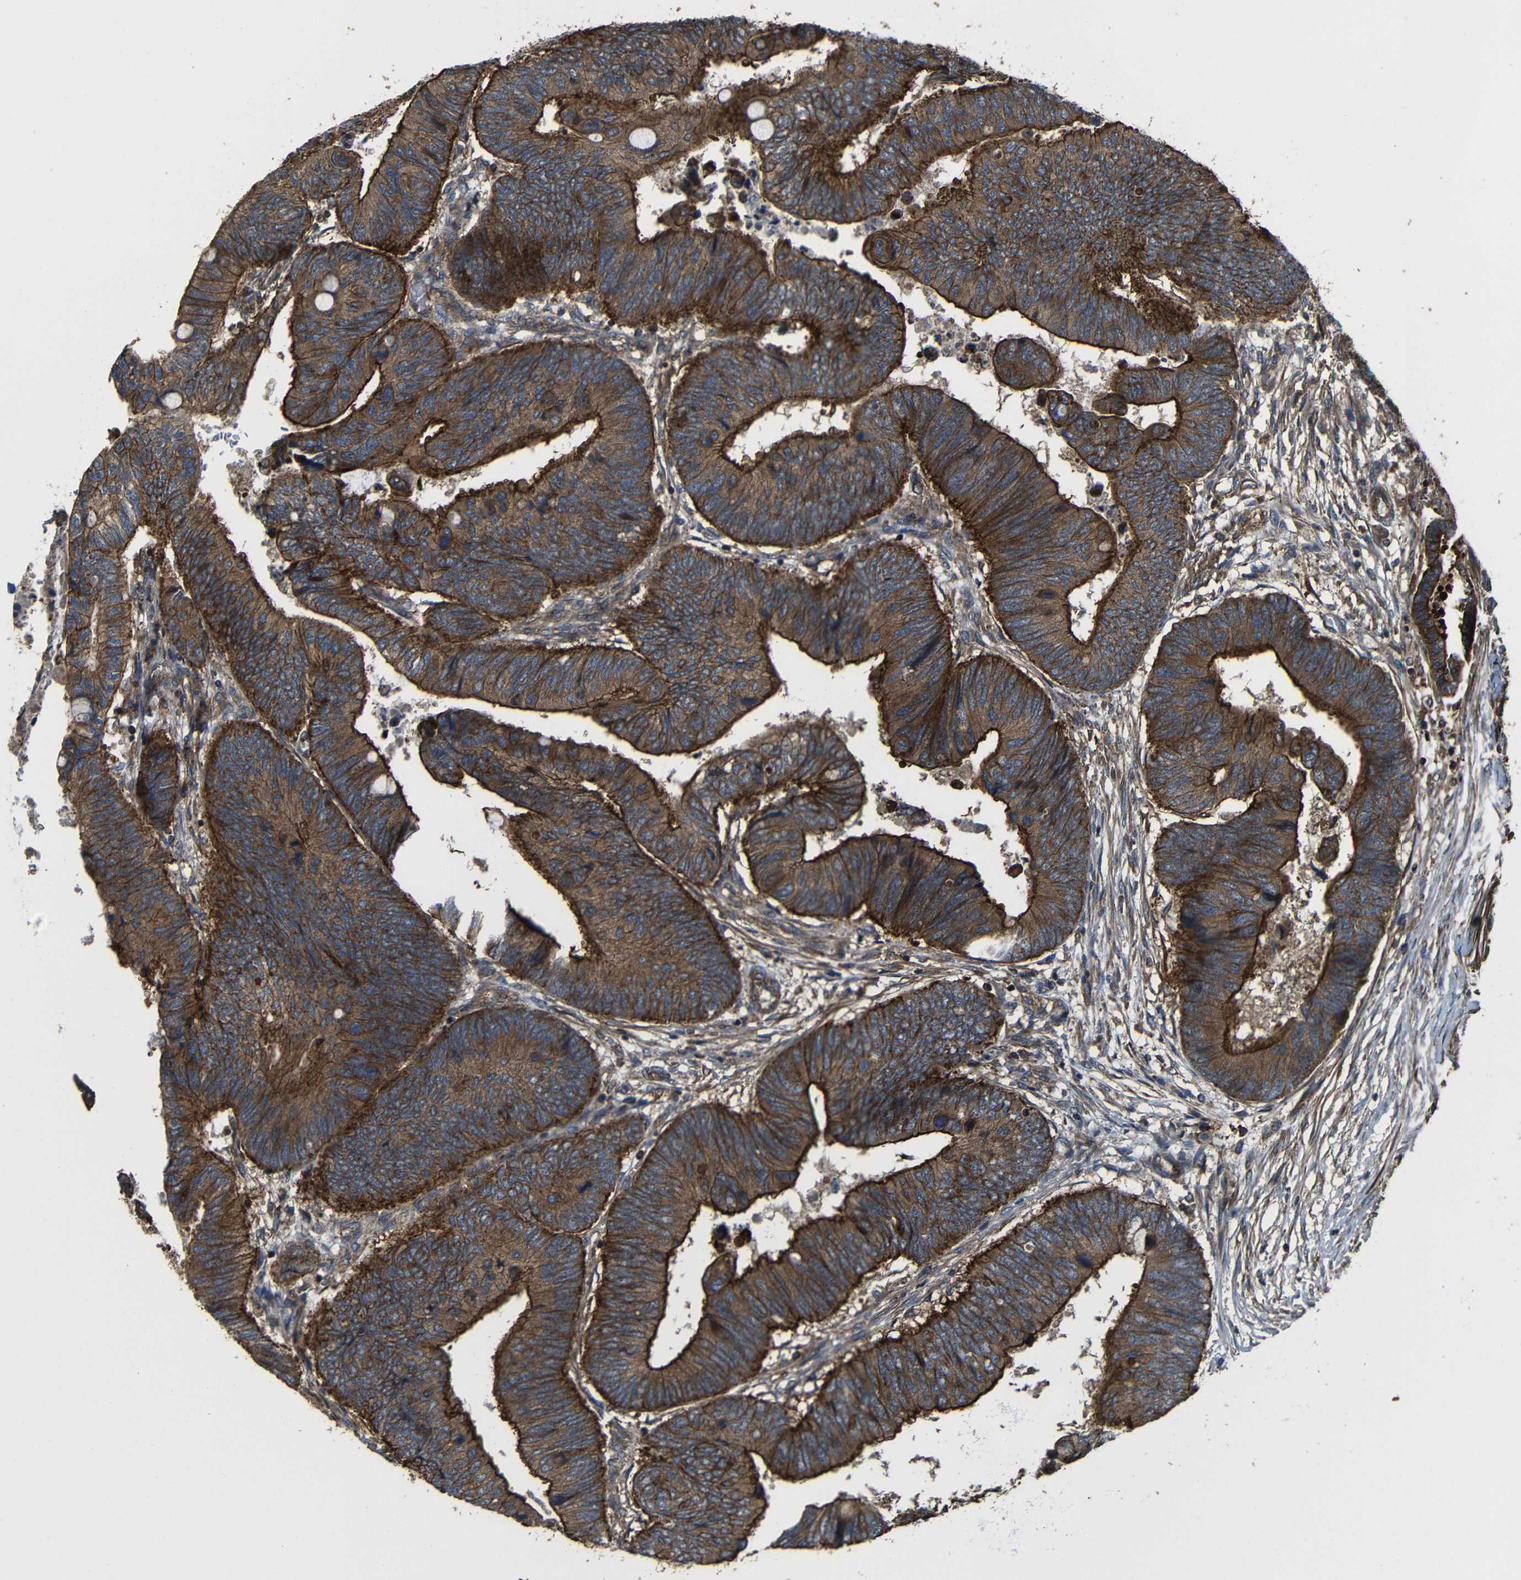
{"staining": {"intensity": "strong", "quantity": ">75%", "location": "cytoplasmic/membranous"}, "tissue": "colorectal cancer", "cell_type": "Tumor cells", "image_type": "cancer", "snomed": [{"axis": "morphology", "description": "Normal tissue, NOS"}, {"axis": "morphology", "description": "Adenocarcinoma, NOS"}, {"axis": "topography", "description": "Rectum"}, {"axis": "topography", "description": "Peripheral nerve tissue"}], "caption": "An immunohistochemistry (IHC) image of neoplastic tissue is shown. Protein staining in brown labels strong cytoplasmic/membranous positivity in colorectal cancer (adenocarcinoma) within tumor cells. (IHC, brightfield microscopy, high magnification).", "gene": "PTCH1", "patient": {"sex": "male", "age": 92}}